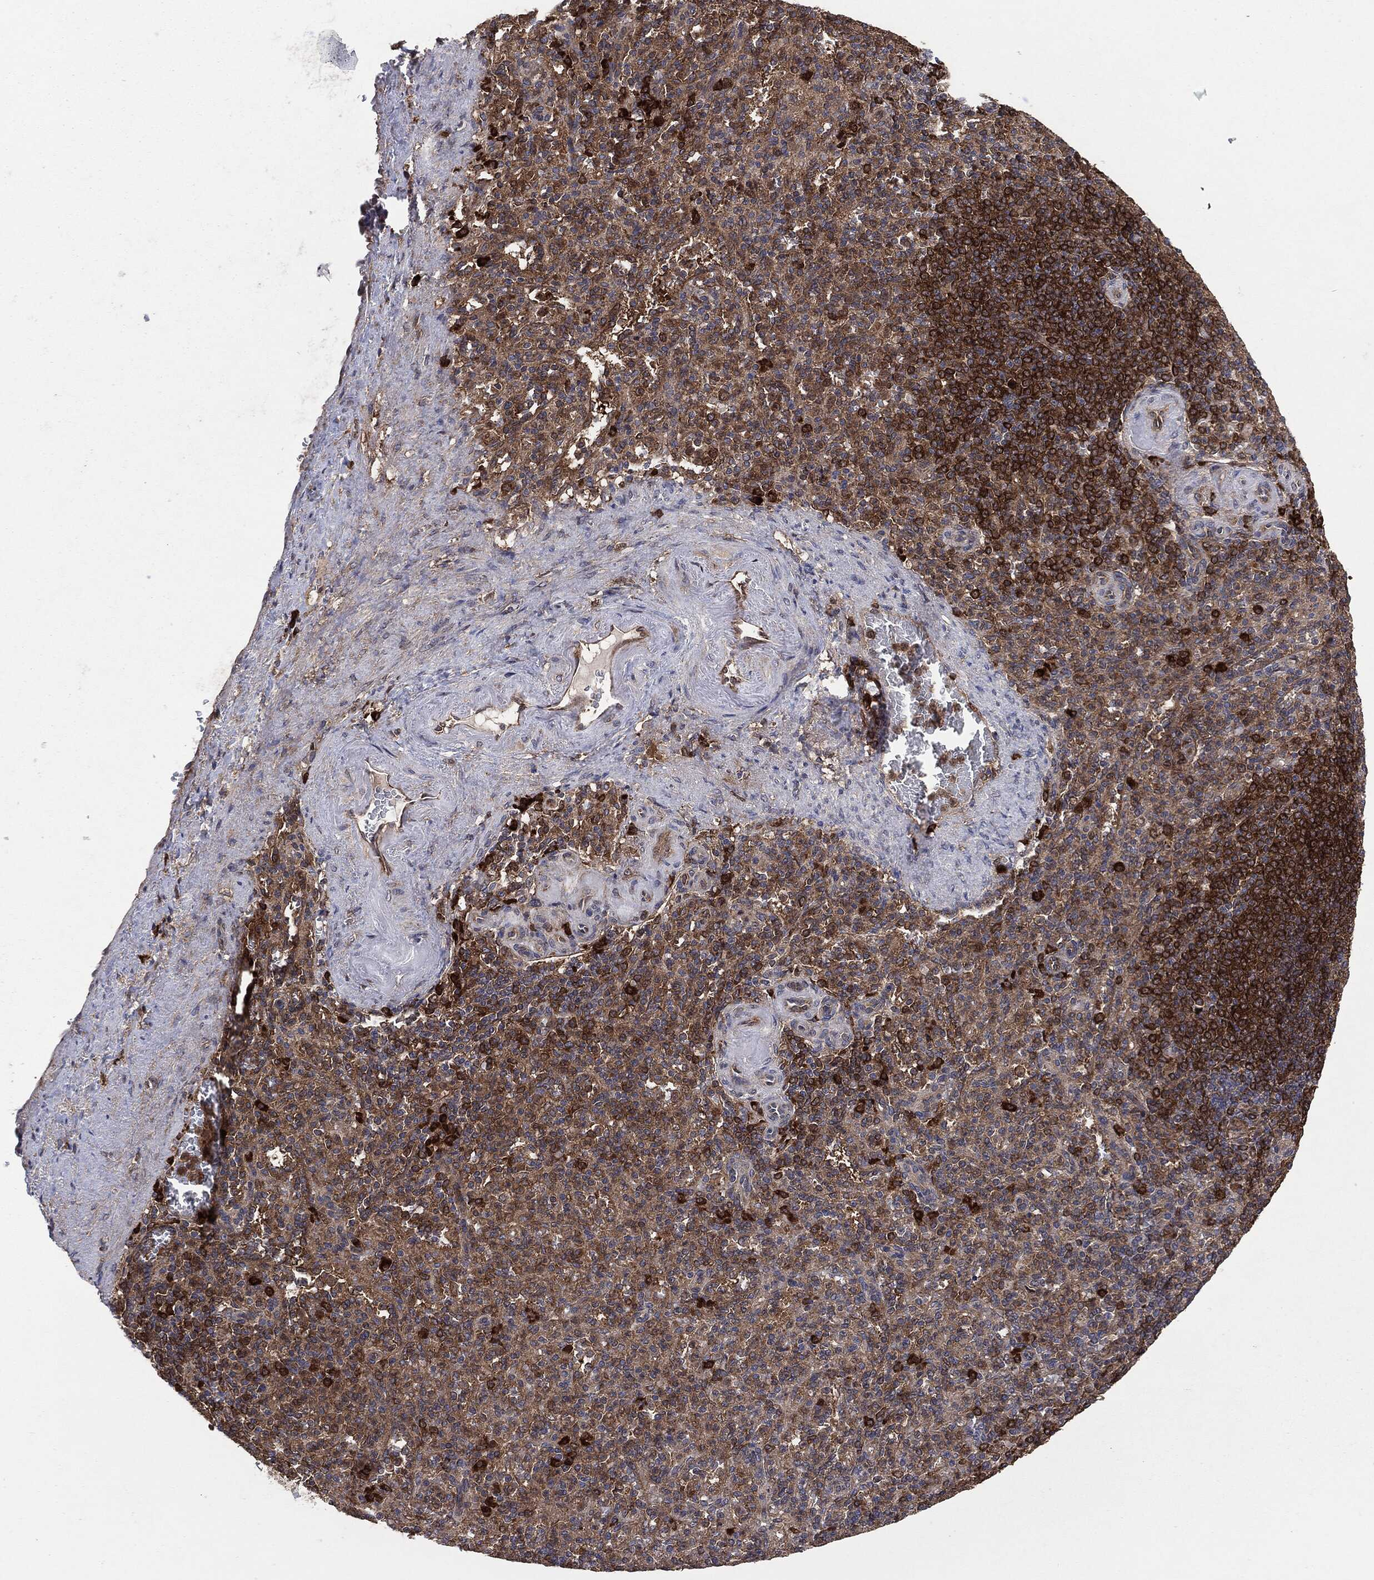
{"staining": {"intensity": "moderate", "quantity": ">75%", "location": "cytoplasmic/membranous"}, "tissue": "spleen", "cell_type": "Cells in red pulp", "image_type": "normal", "snomed": [{"axis": "morphology", "description": "Normal tissue, NOS"}, {"axis": "topography", "description": "Spleen"}], "caption": "Protein expression analysis of benign spleen shows moderate cytoplasmic/membranous positivity in about >75% of cells in red pulp.", "gene": "NME1", "patient": {"sex": "female", "age": 74}}